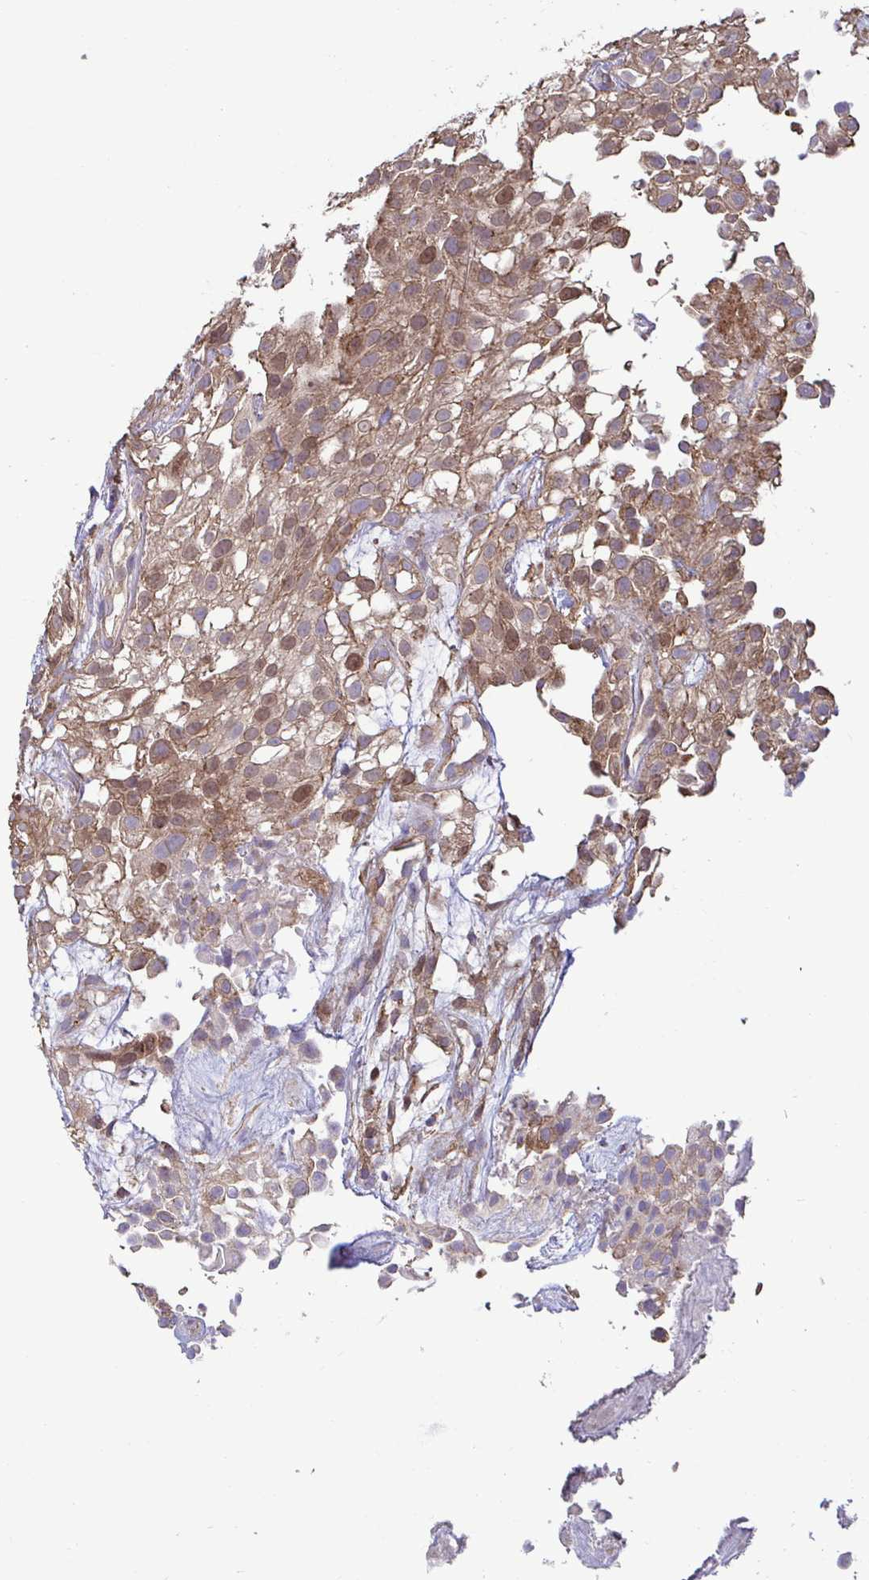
{"staining": {"intensity": "moderate", "quantity": ">75%", "location": "cytoplasmic/membranous"}, "tissue": "urothelial cancer", "cell_type": "Tumor cells", "image_type": "cancer", "snomed": [{"axis": "morphology", "description": "Urothelial carcinoma, High grade"}, {"axis": "topography", "description": "Urinary bladder"}], "caption": "Immunohistochemical staining of human high-grade urothelial carcinoma displays medium levels of moderate cytoplasmic/membranous staining in about >75% of tumor cells.", "gene": "SPRY1", "patient": {"sex": "male", "age": 56}}